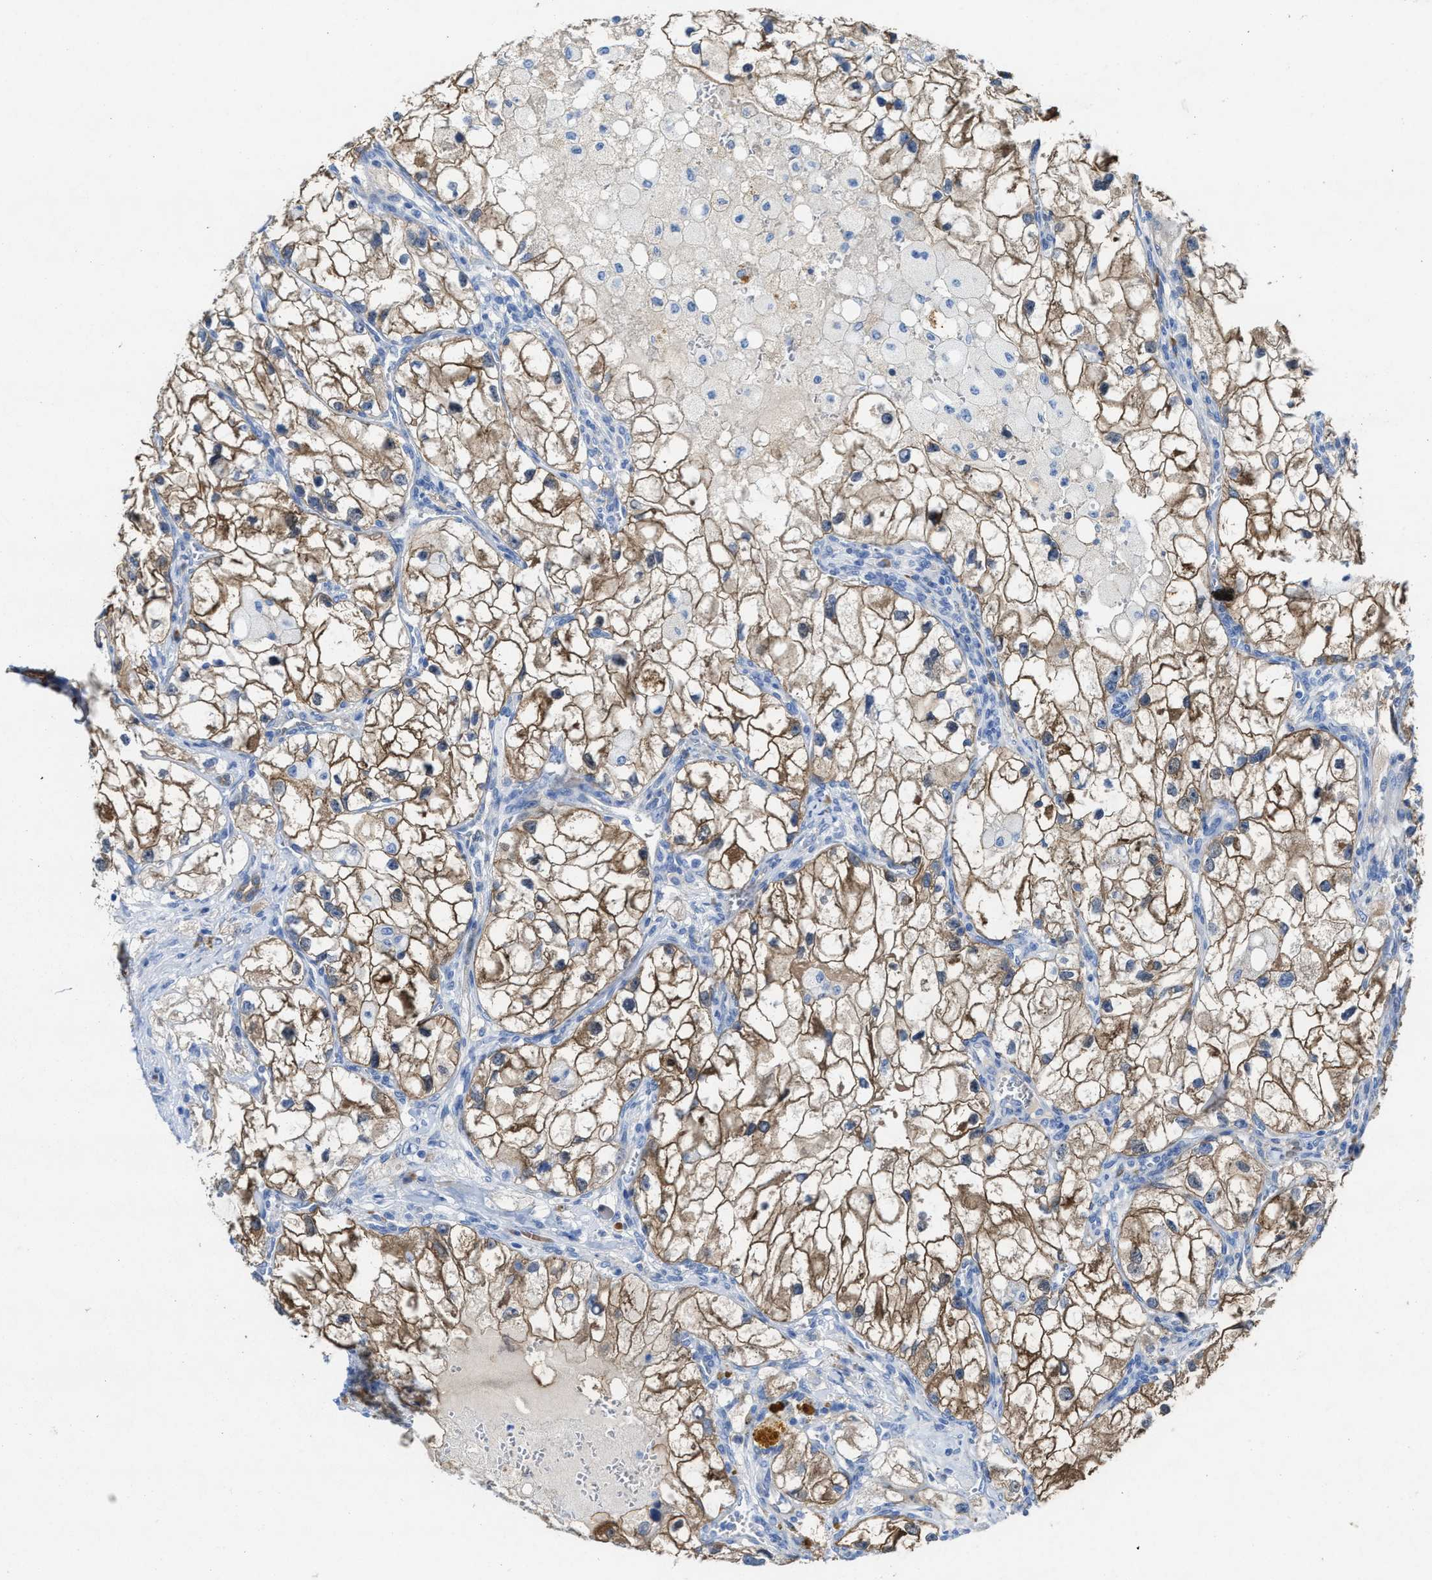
{"staining": {"intensity": "moderate", "quantity": "25%-75%", "location": "cytoplasmic/membranous"}, "tissue": "renal cancer", "cell_type": "Tumor cells", "image_type": "cancer", "snomed": [{"axis": "morphology", "description": "Adenocarcinoma, NOS"}, {"axis": "topography", "description": "Kidney"}], "caption": "Immunohistochemical staining of human renal adenocarcinoma exhibits medium levels of moderate cytoplasmic/membranous protein expression in about 25%-75% of tumor cells. Immunohistochemistry (ihc) stains the protein of interest in brown and the nuclei are stained blue.", "gene": "ASS1", "patient": {"sex": "female", "age": 70}}